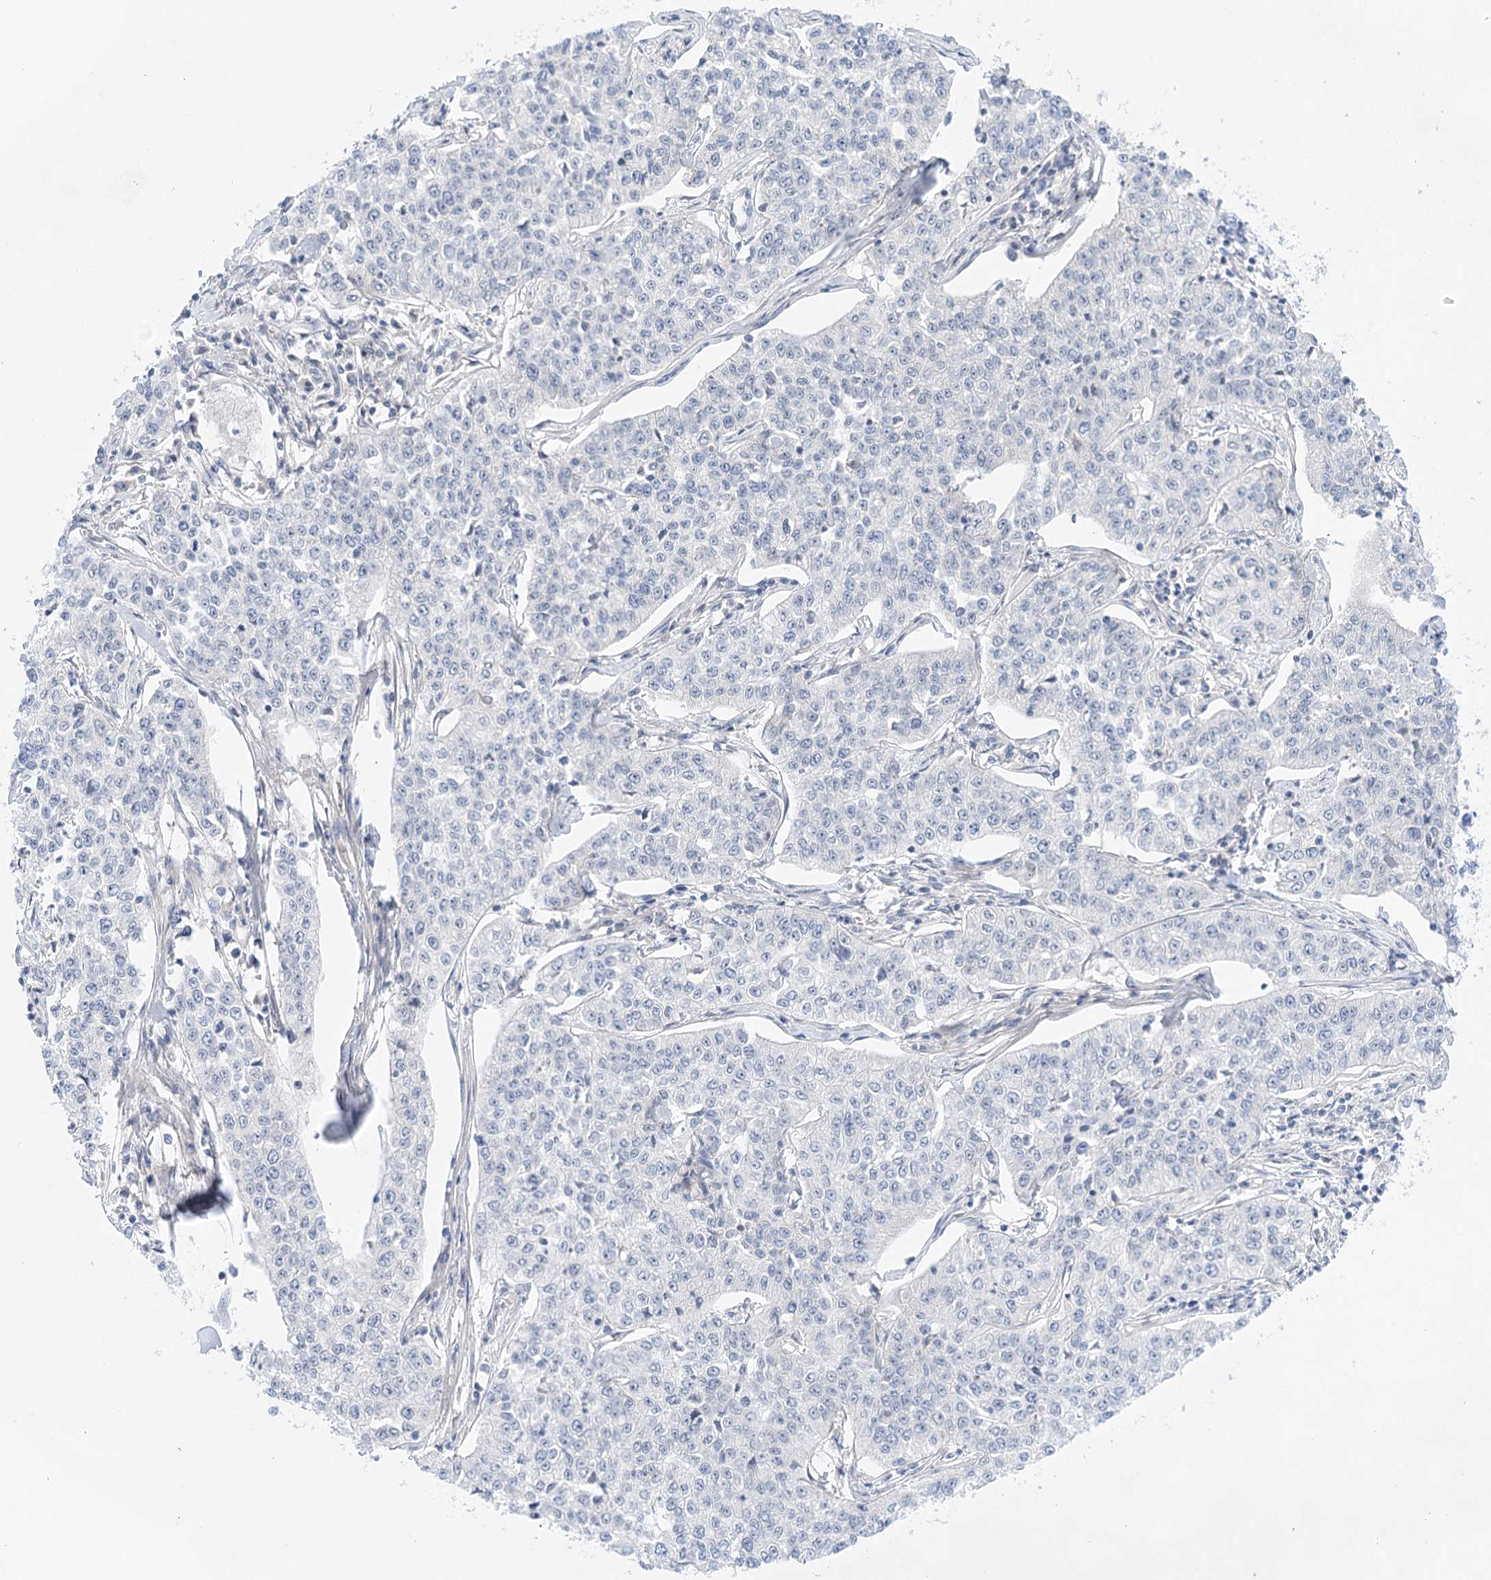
{"staining": {"intensity": "negative", "quantity": "none", "location": "none"}, "tissue": "cervical cancer", "cell_type": "Tumor cells", "image_type": "cancer", "snomed": [{"axis": "morphology", "description": "Squamous cell carcinoma, NOS"}, {"axis": "topography", "description": "Cervix"}], "caption": "This is an IHC image of human cervical cancer (squamous cell carcinoma). There is no positivity in tumor cells.", "gene": "LALBA", "patient": {"sex": "female", "age": 35}}